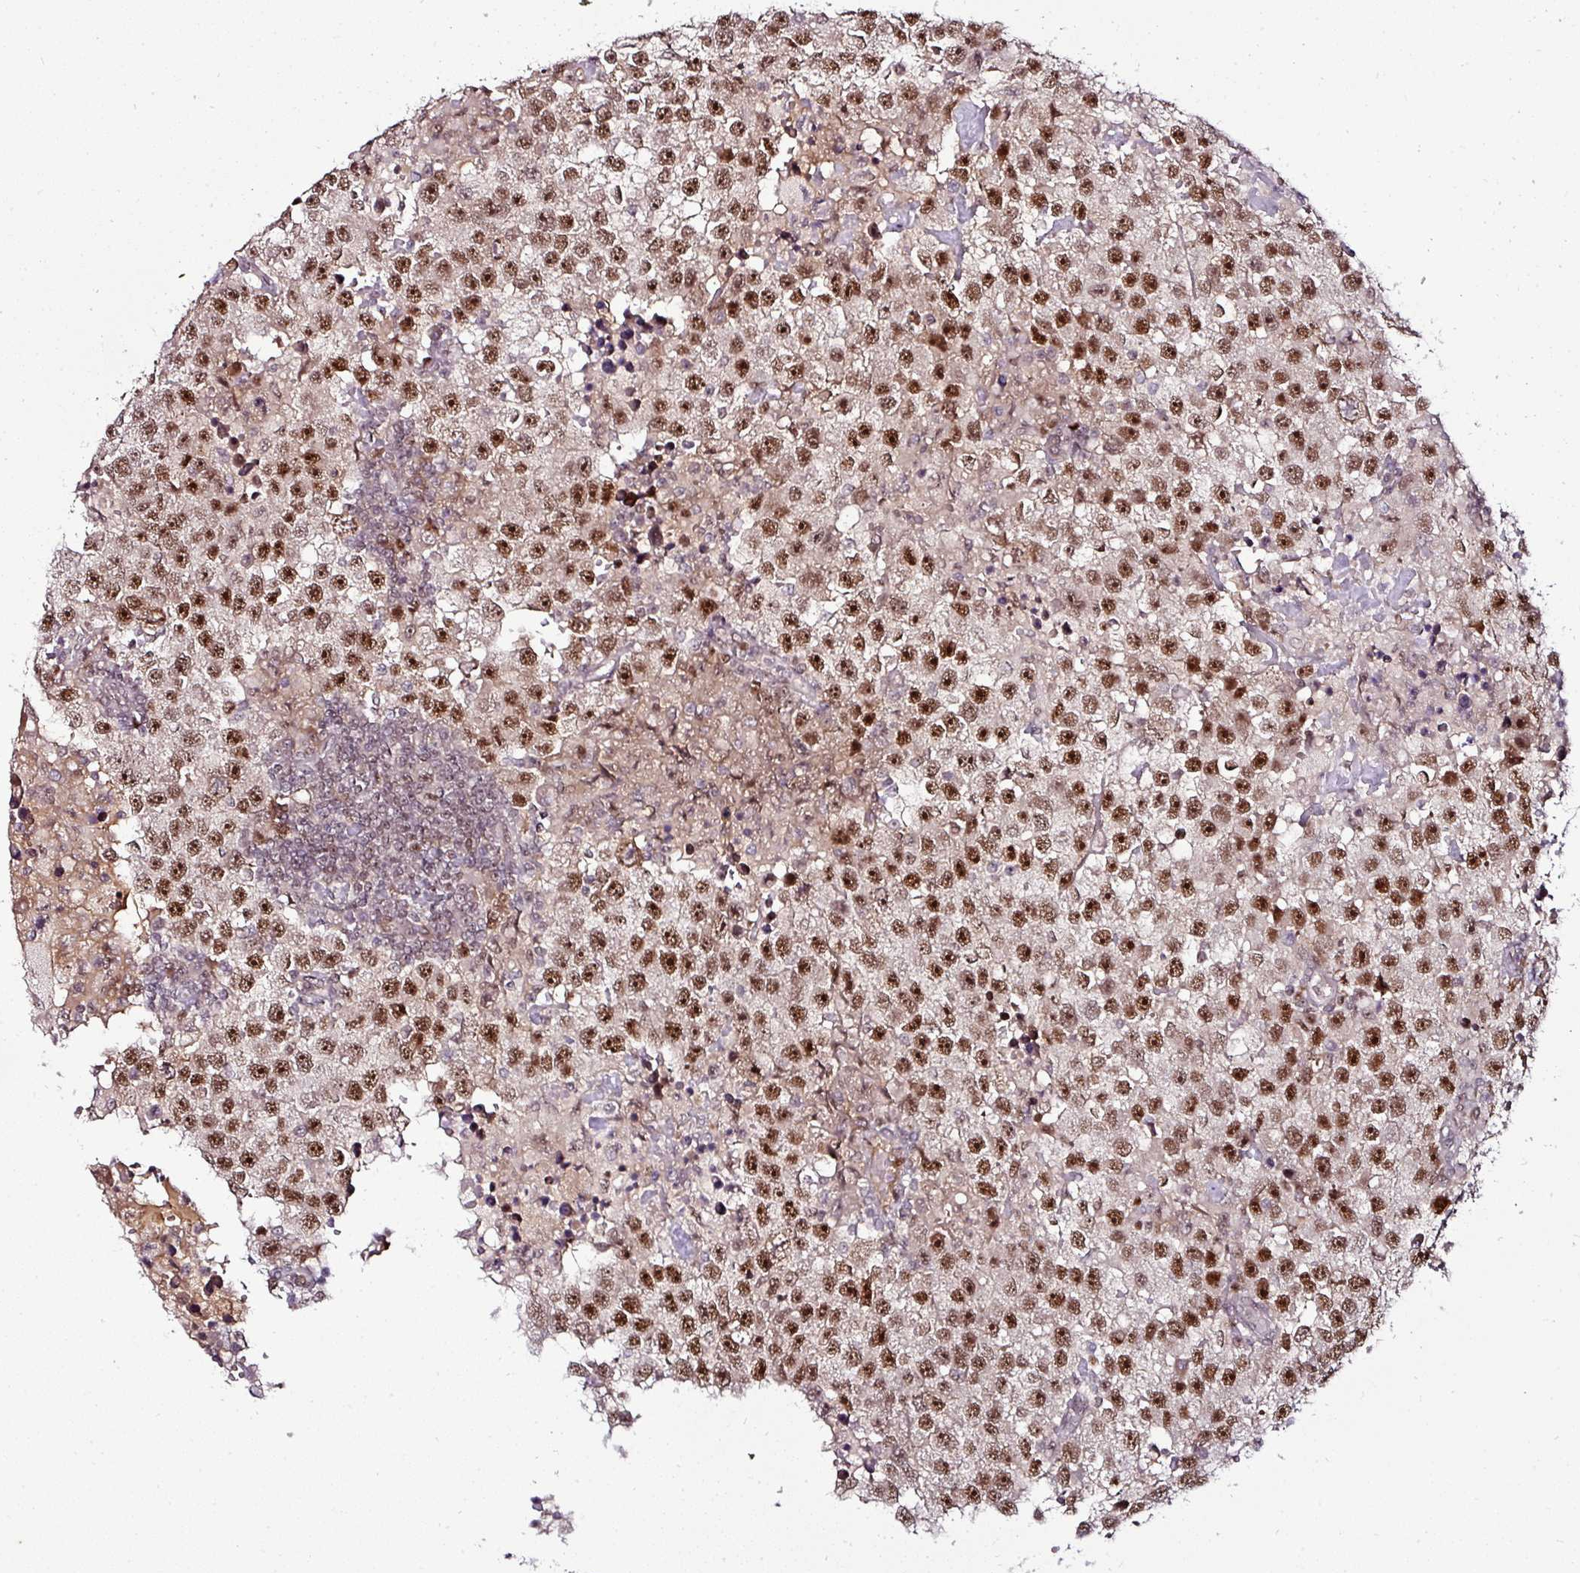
{"staining": {"intensity": "moderate", "quantity": ">75%", "location": "nuclear"}, "tissue": "testis cancer", "cell_type": "Tumor cells", "image_type": "cancer", "snomed": [{"axis": "morphology", "description": "Carcinoma, Embryonal, NOS"}, {"axis": "topography", "description": "Testis"}], "caption": "There is medium levels of moderate nuclear positivity in tumor cells of testis cancer (embryonal carcinoma), as demonstrated by immunohistochemical staining (brown color).", "gene": "KLF16", "patient": {"sex": "male", "age": 83}}